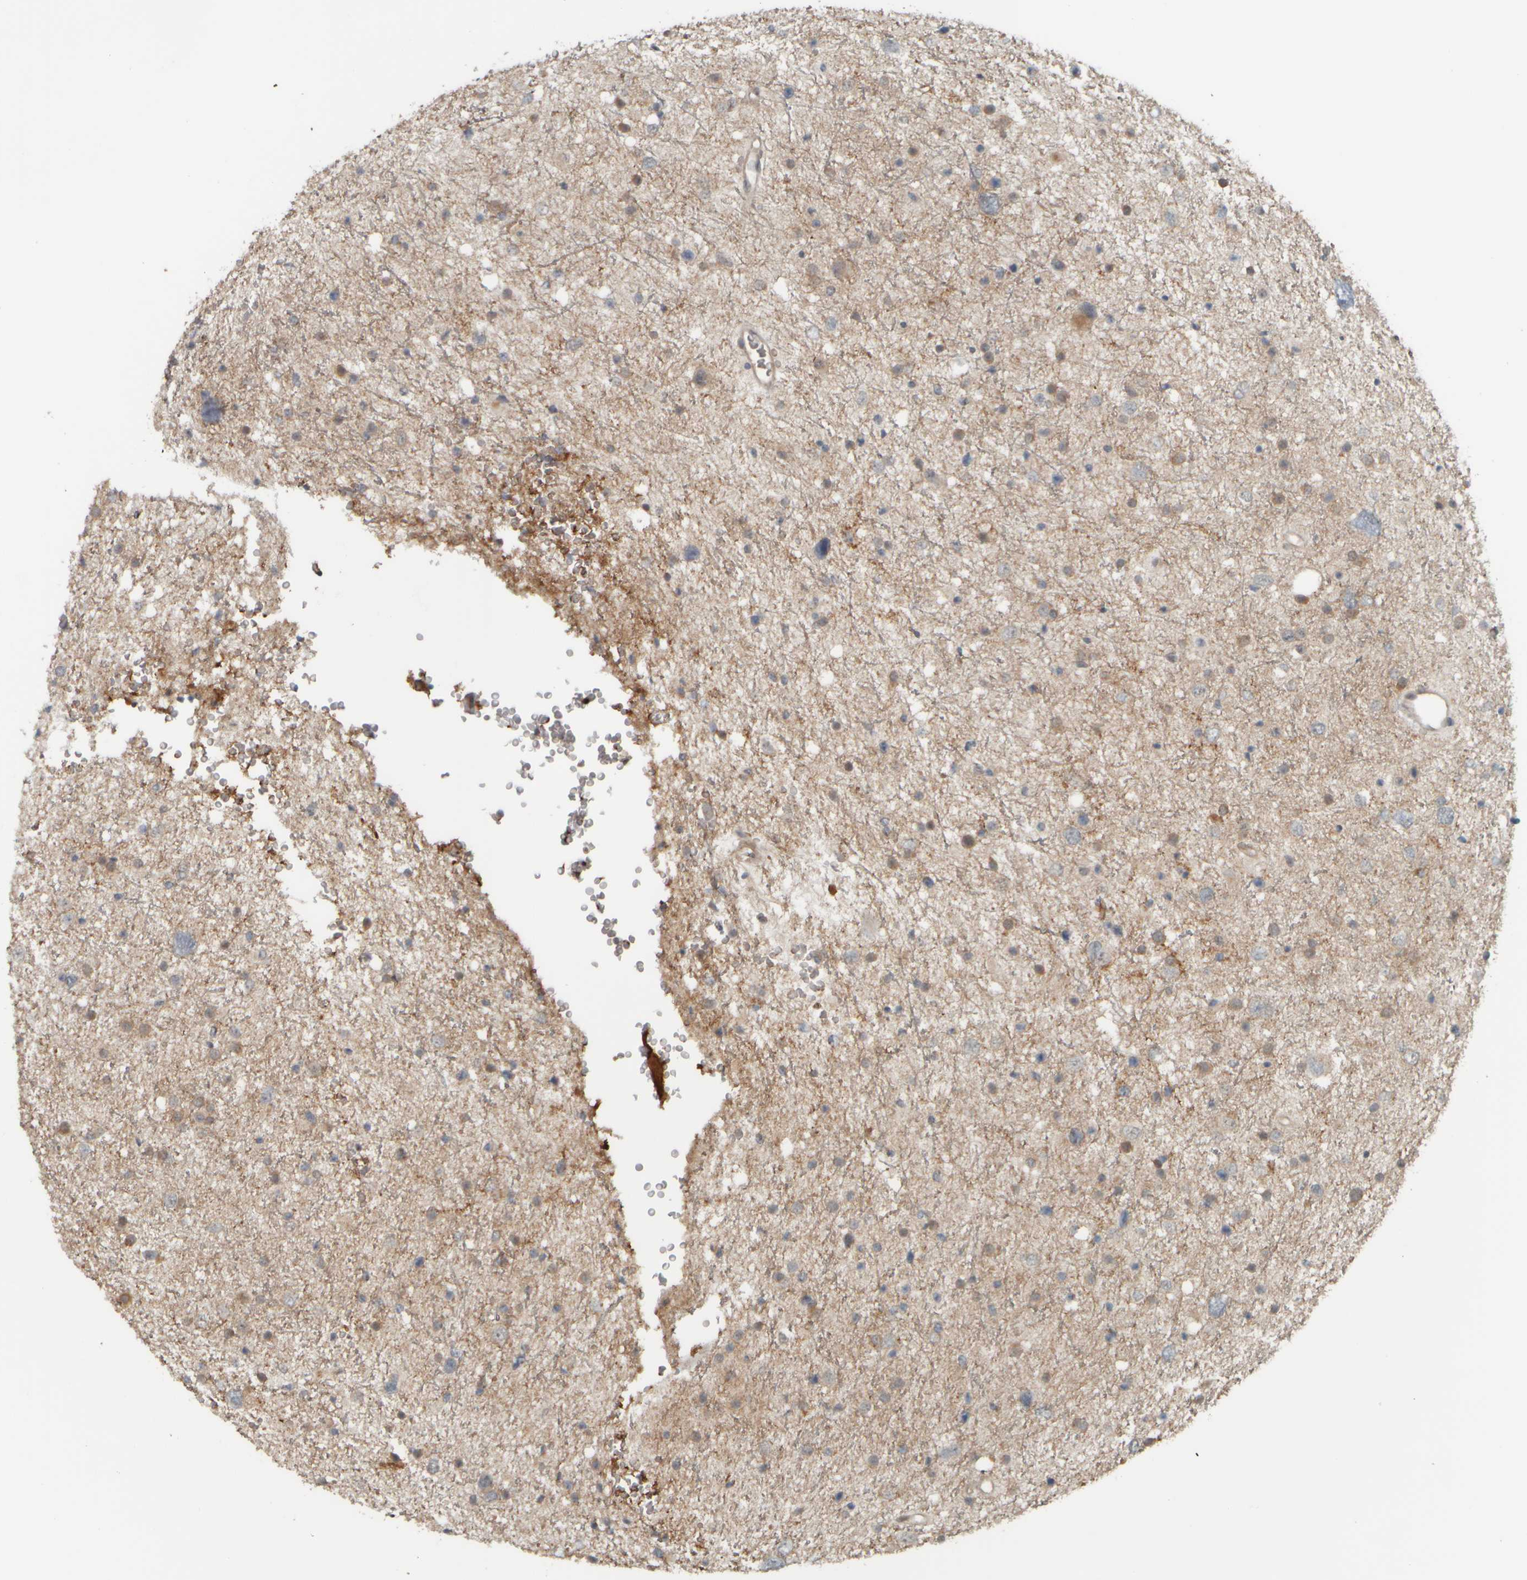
{"staining": {"intensity": "weak", "quantity": "25%-75%", "location": "cytoplasmic/membranous"}, "tissue": "glioma", "cell_type": "Tumor cells", "image_type": "cancer", "snomed": [{"axis": "morphology", "description": "Glioma, malignant, Low grade"}, {"axis": "topography", "description": "Brain"}], "caption": "Immunohistochemistry (IHC) (DAB (3,3'-diaminobenzidine)) staining of human glioma reveals weak cytoplasmic/membranous protein staining in approximately 25%-75% of tumor cells. (Stains: DAB in brown, nuclei in blue, Microscopy: brightfield microscopy at high magnification).", "gene": "NAPG", "patient": {"sex": "female", "age": 37}}